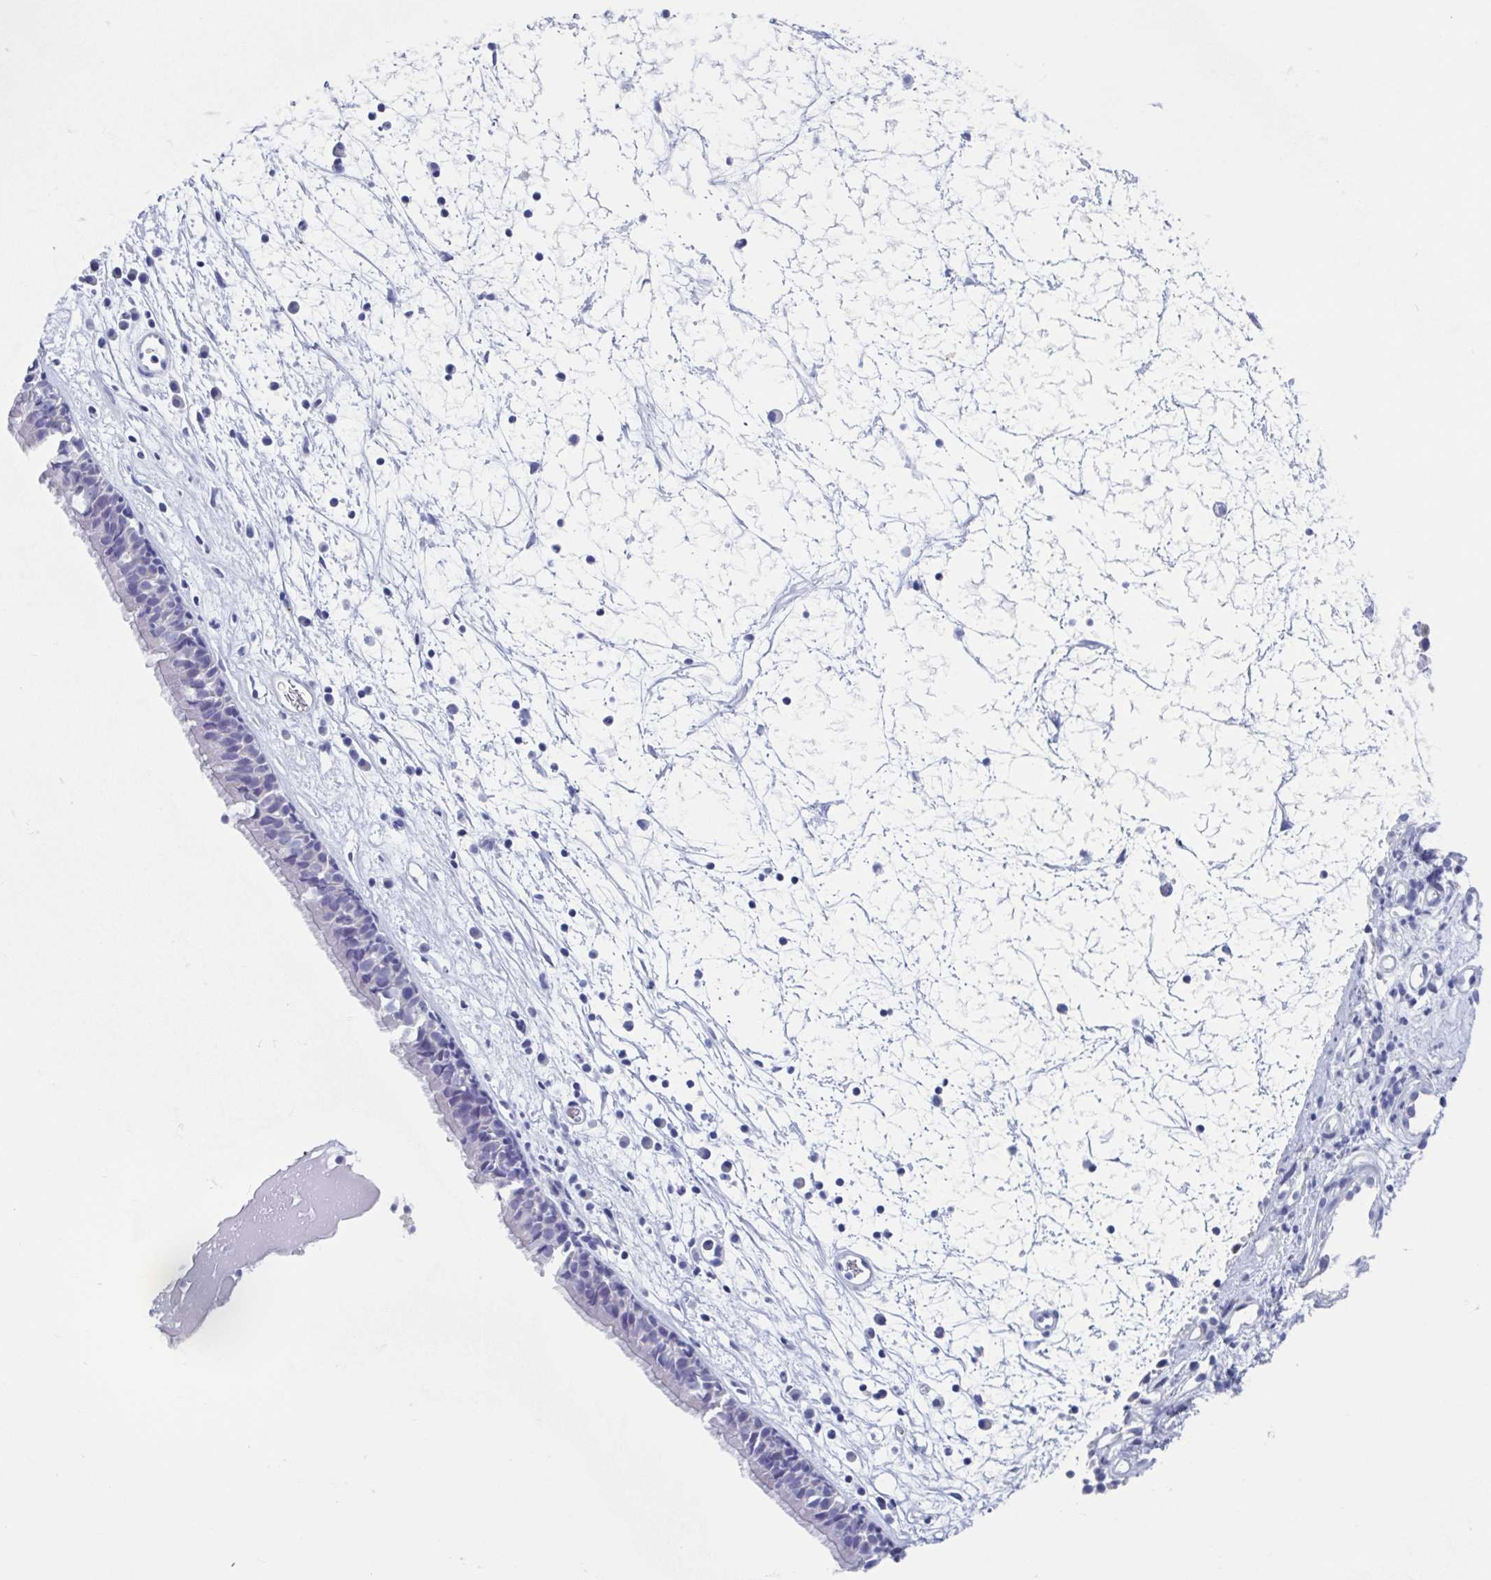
{"staining": {"intensity": "weak", "quantity": "<25%", "location": "cytoplasmic/membranous"}, "tissue": "nasopharynx", "cell_type": "Respiratory epithelial cells", "image_type": "normal", "snomed": [{"axis": "morphology", "description": "Normal tissue, NOS"}, {"axis": "topography", "description": "Nasopharynx"}], "caption": "Protein analysis of benign nasopharynx displays no significant expression in respiratory epithelial cells. The staining is performed using DAB (3,3'-diaminobenzidine) brown chromogen with nuclei counter-stained in using hematoxylin.", "gene": "SHCBP1L", "patient": {"sex": "male", "age": 24}}